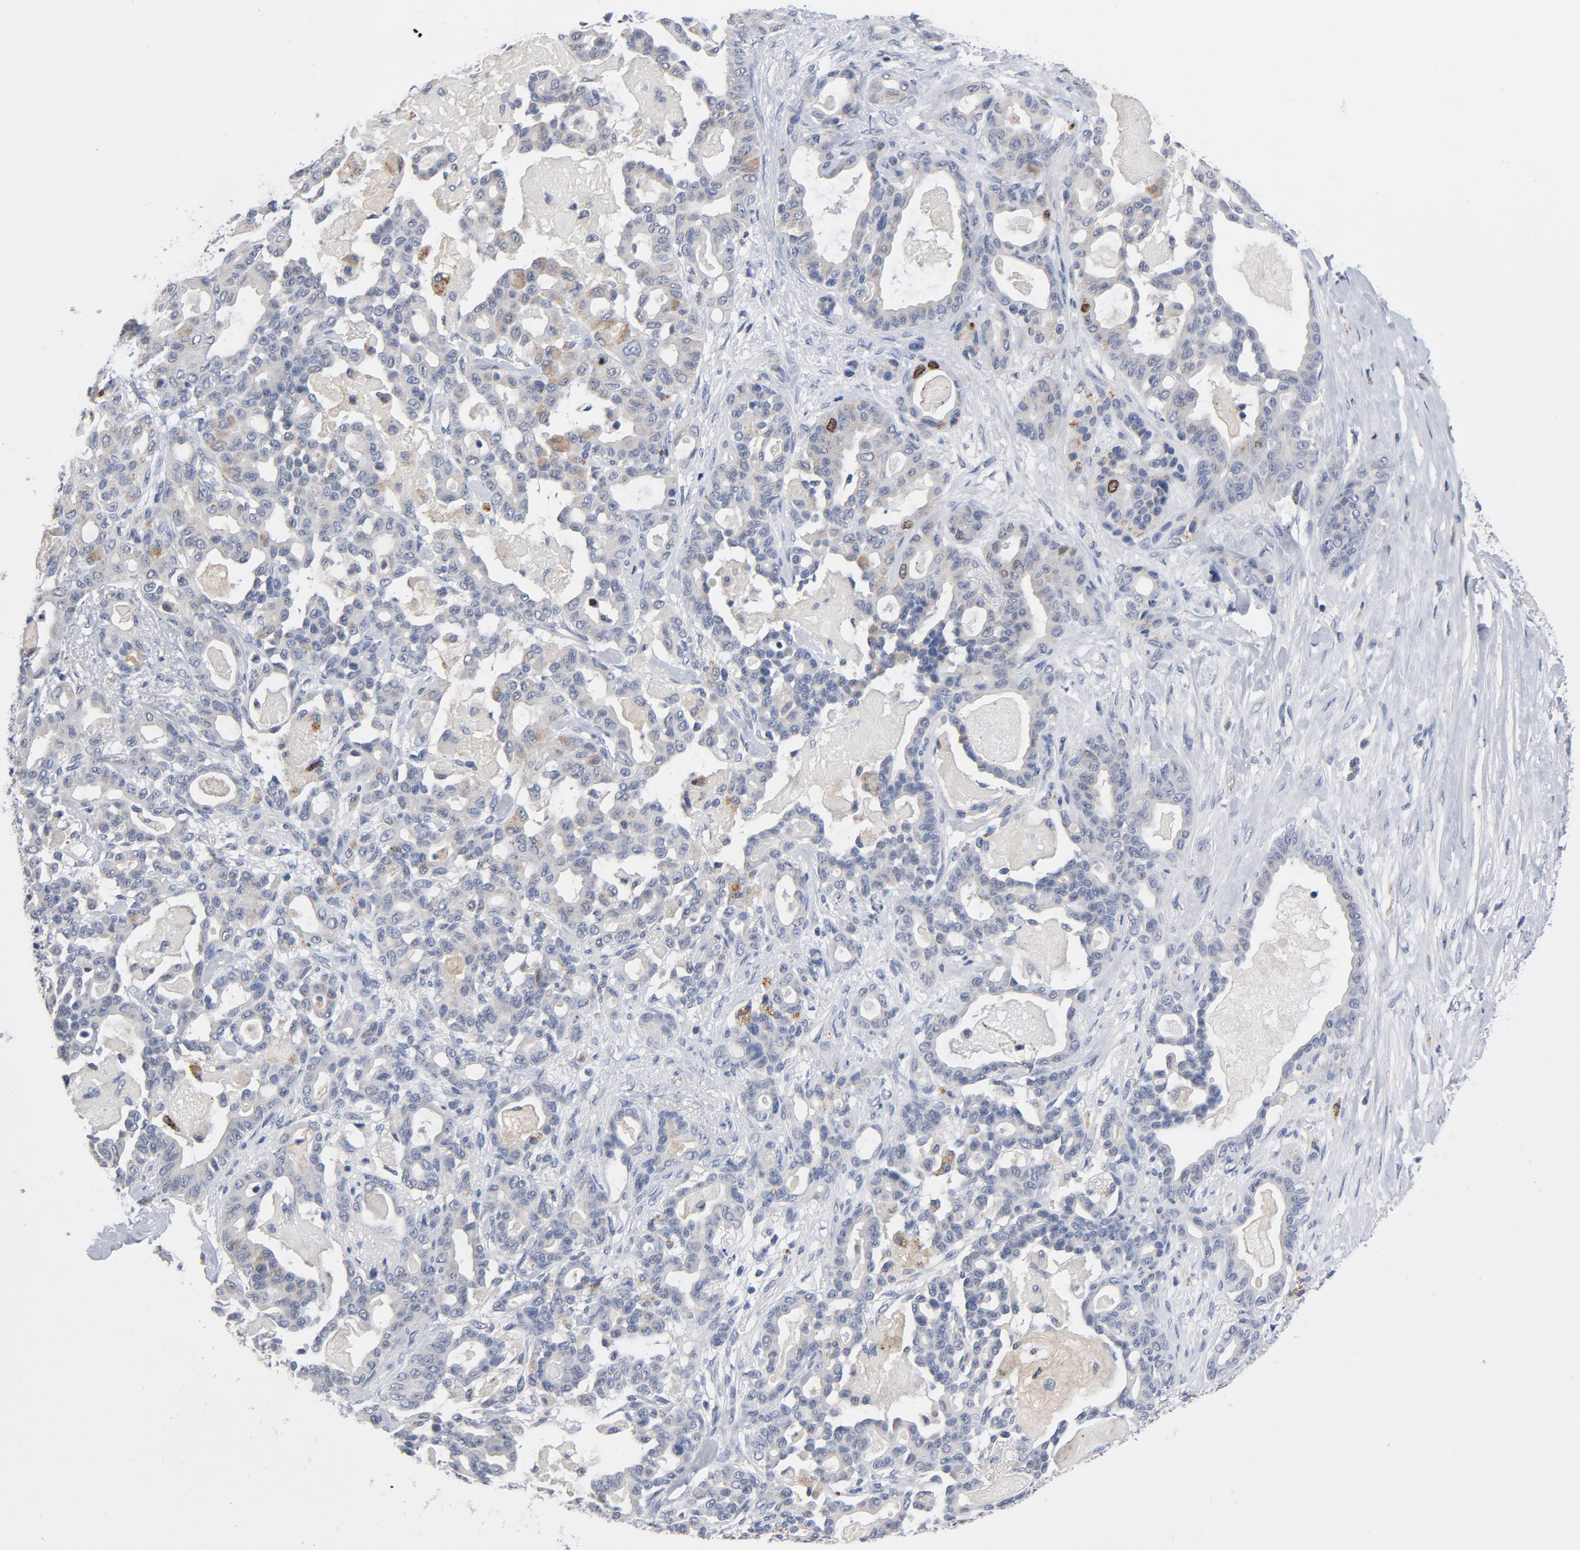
{"staining": {"intensity": "negative", "quantity": "none", "location": "none"}, "tissue": "pancreatic cancer", "cell_type": "Tumor cells", "image_type": "cancer", "snomed": [{"axis": "morphology", "description": "Adenocarcinoma, NOS"}, {"axis": "topography", "description": "Pancreas"}], "caption": "Immunohistochemical staining of pancreatic adenocarcinoma demonstrates no significant expression in tumor cells.", "gene": "BIRC5", "patient": {"sex": "male", "age": 63}}